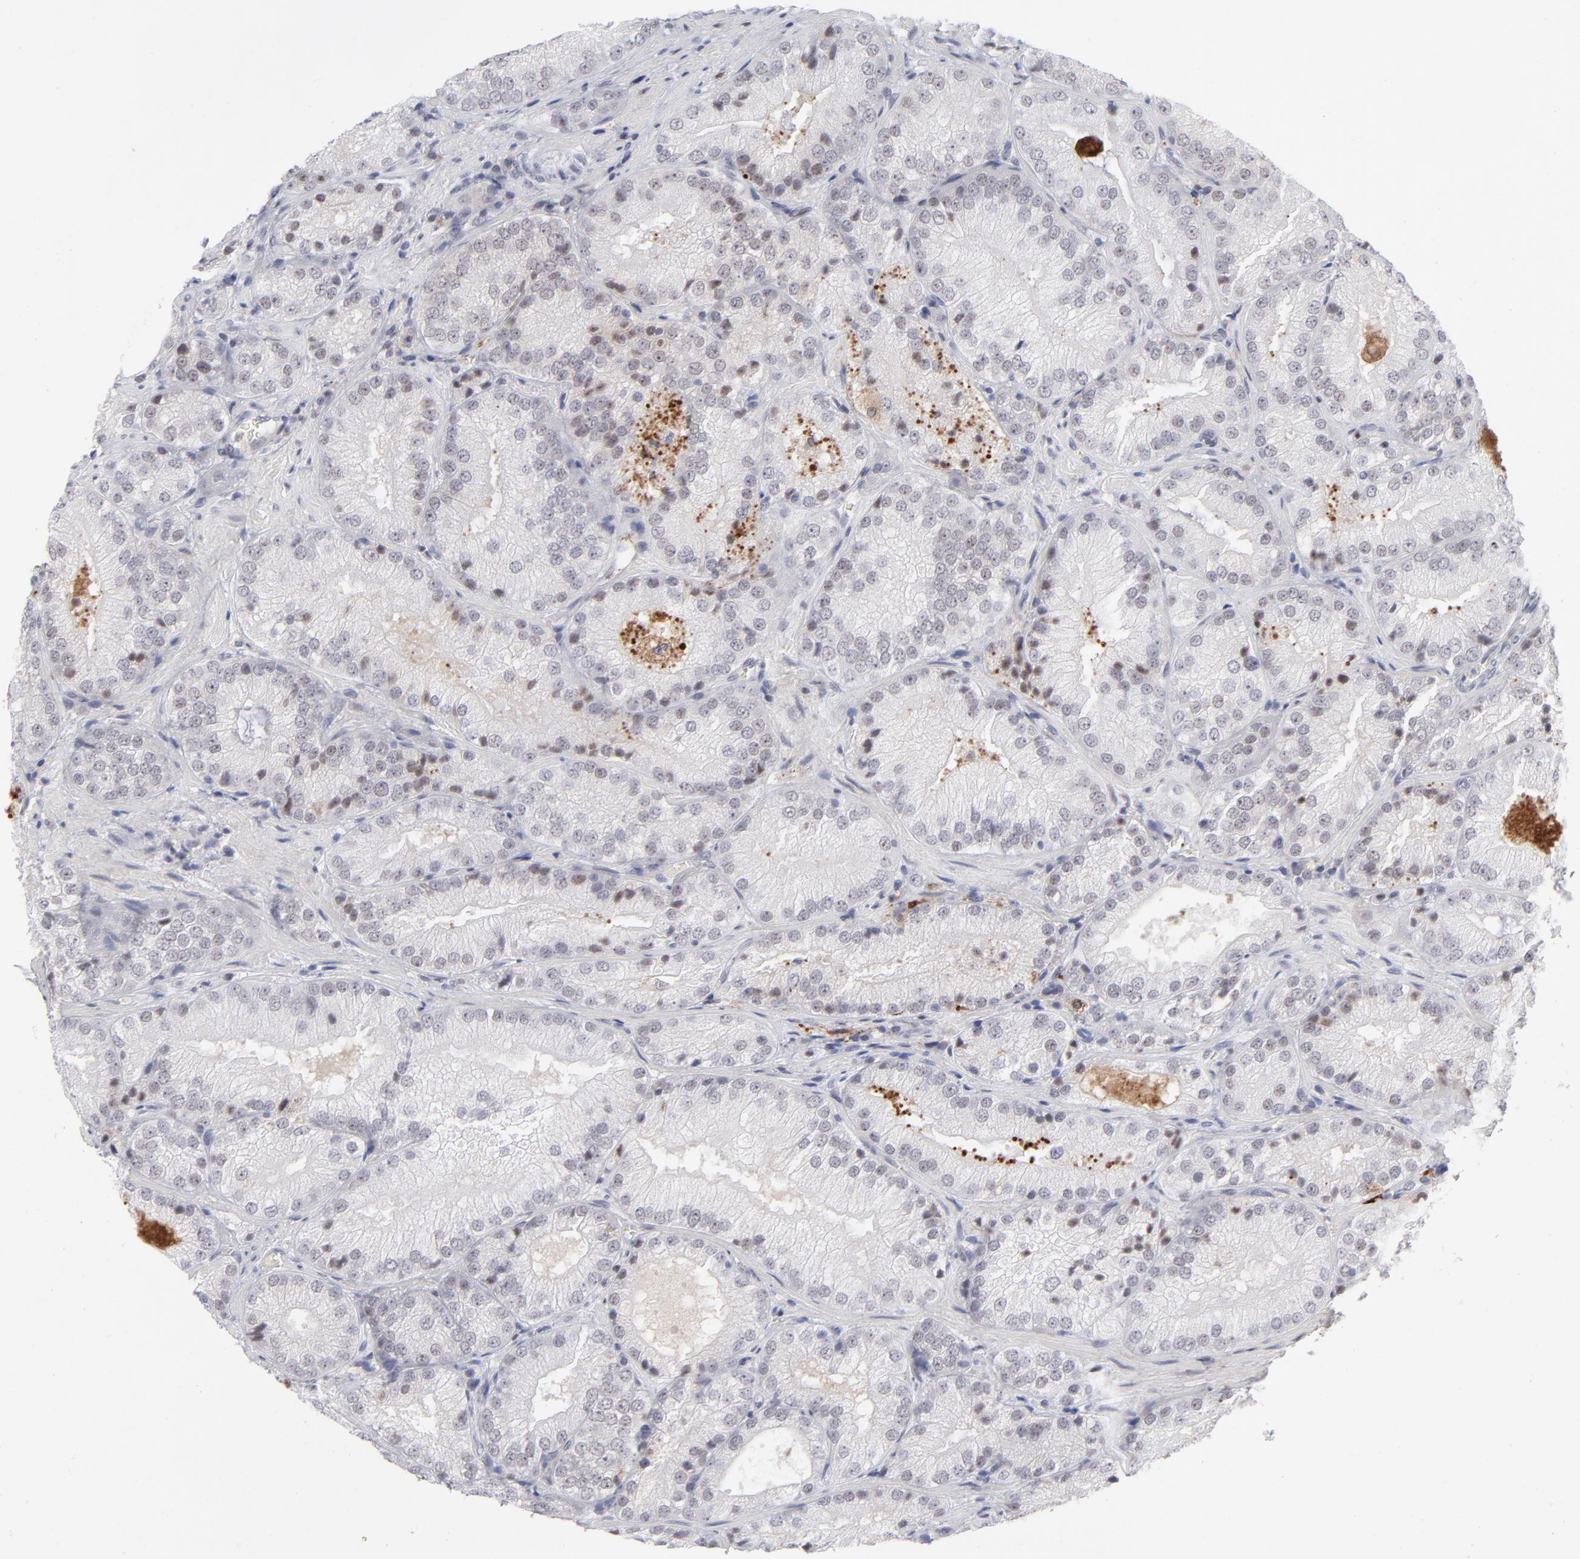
{"staining": {"intensity": "negative", "quantity": "none", "location": "none"}, "tissue": "prostate cancer", "cell_type": "Tumor cells", "image_type": "cancer", "snomed": [{"axis": "morphology", "description": "Adenocarcinoma, Low grade"}, {"axis": "topography", "description": "Prostate"}], "caption": "Tumor cells show no significant positivity in prostate cancer (adenocarcinoma (low-grade)). (DAB (3,3'-diaminobenzidine) immunohistochemistry (IHC), high magnification).", "gene": "CCR2", "patient": {"sex": "male", "age": 60}}